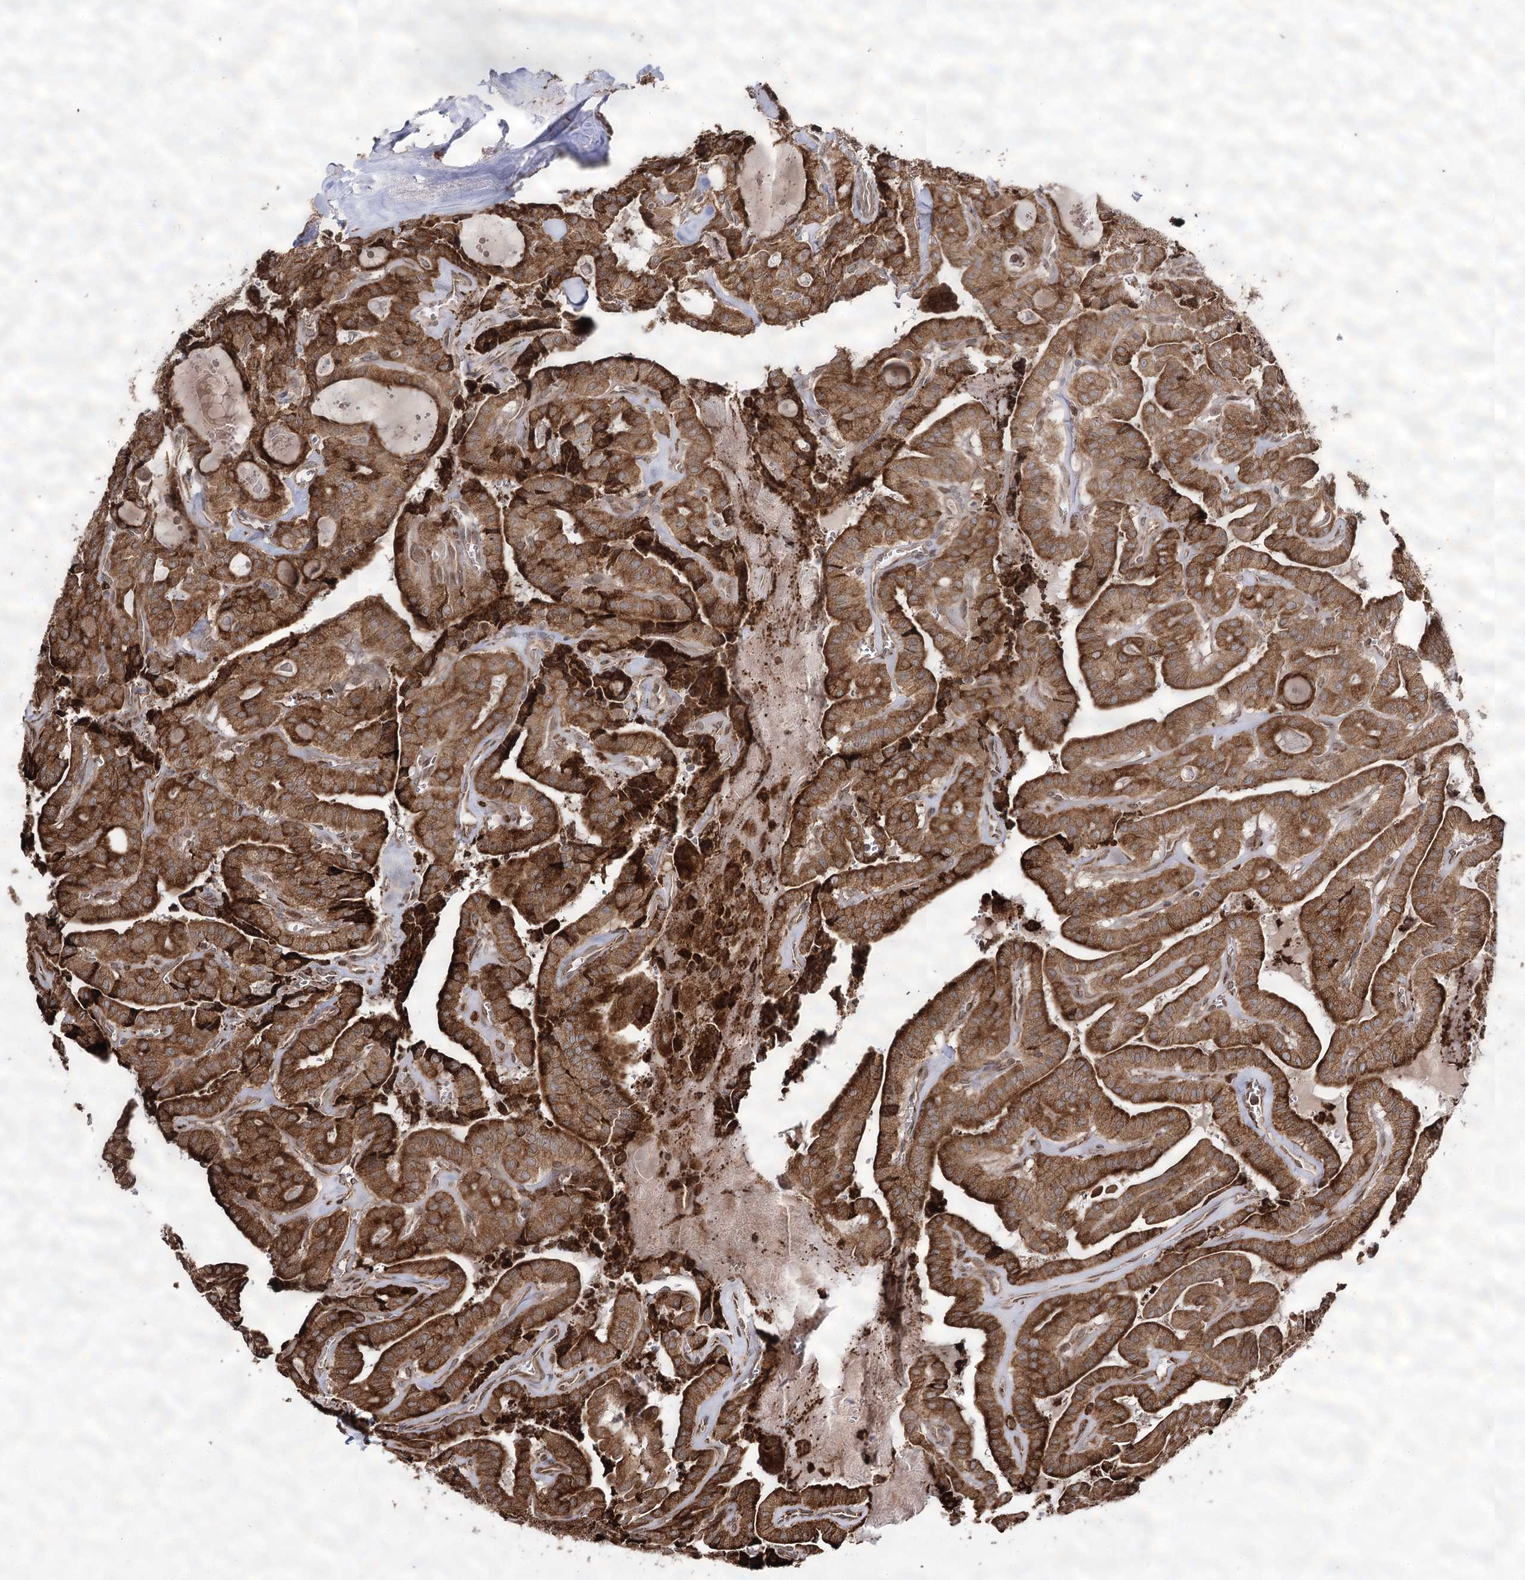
{"staining": {"intensity": "strong", "quantity": ">75%", "location": "cytoplasmic/membranous"}, "tissue": "thyroid cancer", "cell_type": "Tumor cells", "image_type": "cancer", "snomed": [{"axis": "morphology", "description": "Papillary adenocarcinoma, NOS"}, {"axis": "topography", "description": "Thyroid gland"}], "caption": "Tumor cells reveal high levels of strong cytoplasmic/membranous positivity in about >75% of cells in human thyroid papillary adenocarcinoma.", "gene": "FANCL", "patient": {"sex": "male", "age": 52}}